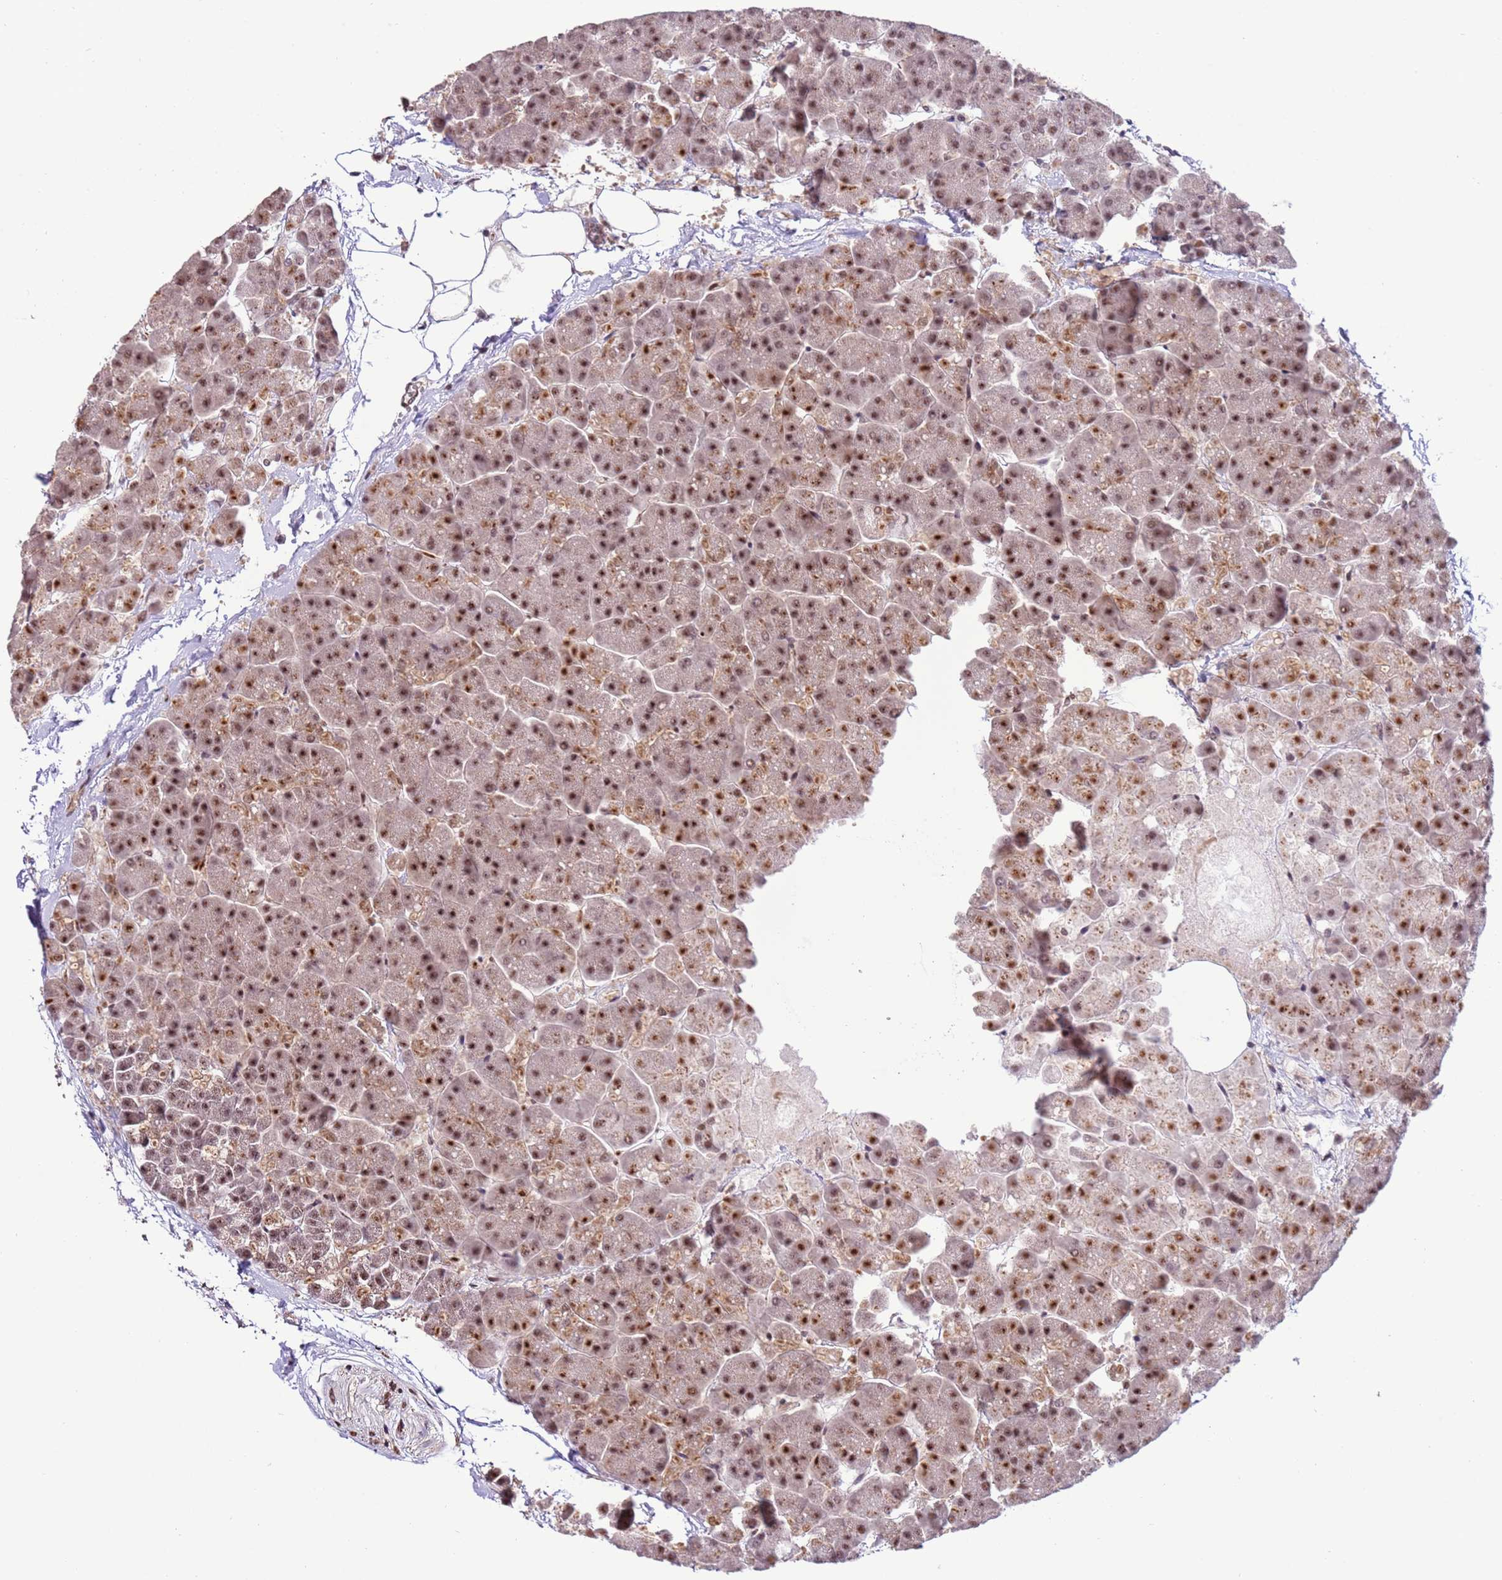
{"staining": {"intensity": "moderate", "quantity": ">75%", "location": "nuclear"}, "tissue": "pancreas", "cell_type": "Exocrine glandular cells", "image_type": "normal", "snomed": [{"axis": "morphology", "description": "Normal tissue, NOS"}, {"axis": "topography", "description": "Pancreas"}, {"axis": "topography", "description": "Peripheral nerve tissue"}], "caption": "Moderate nuclear positivity for a protein is identified in approximately >75% of exocrine glandular cells of unremarkable pancreas using immunohistochemistry.", "gene": "PRPF6", "patient": {"sex": "male", "age": 54}}